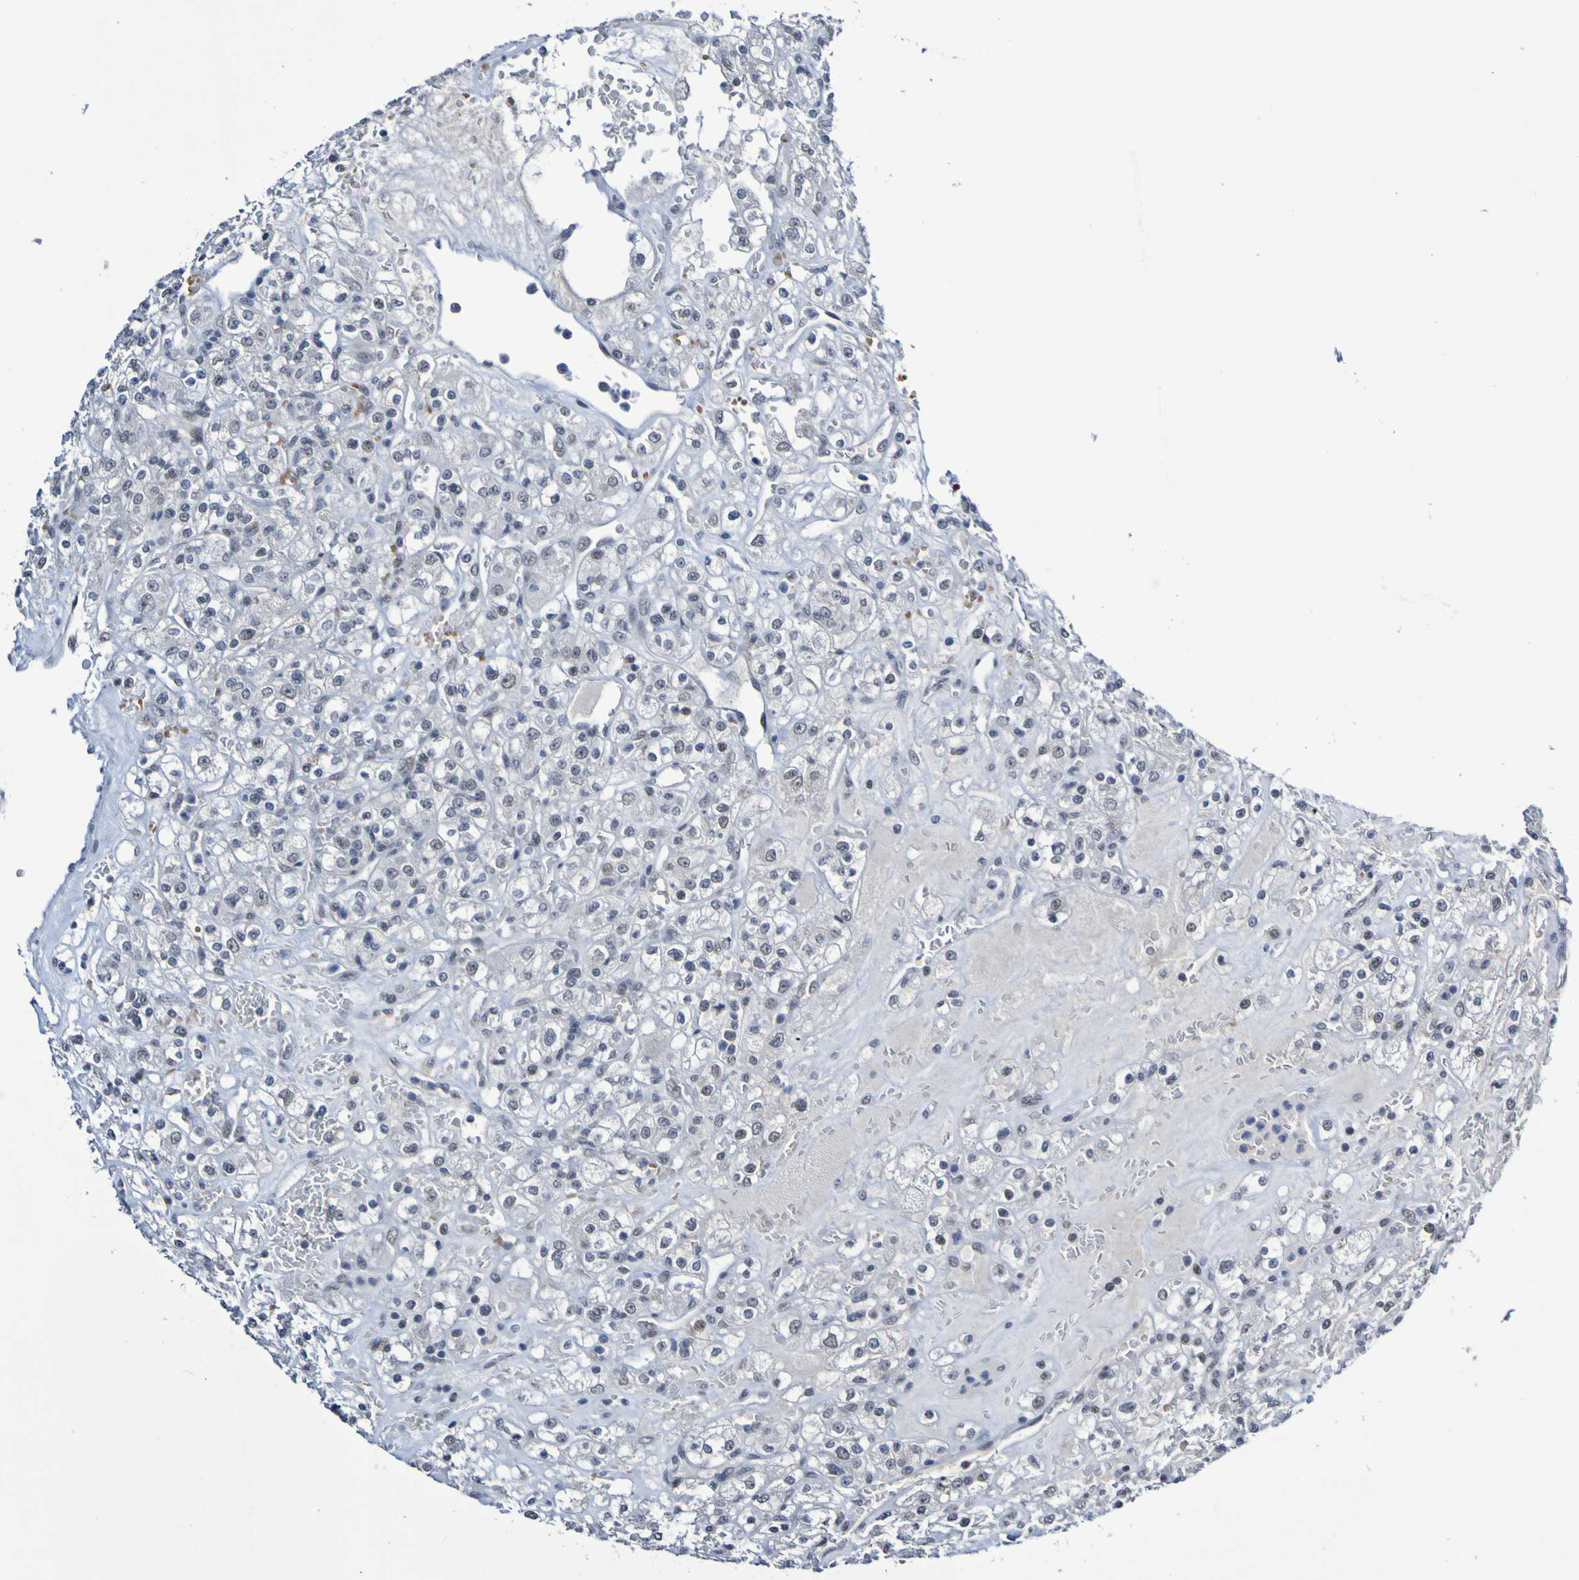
{"staining": {"intensity": "weak", "quantity": "<25%", "location": "nuclear"}, "tissue": "renal cancer", "cell_type": "Tumor cells", "image_type": "cancer", "snomed": [{"axis": "morphology", "description": "Normal tissue, NOS"}, {"axis": "morphology", "description": "Adenocarcinoma, NOS"}, {"axis": "topography", "description": "Kidney"}], "caption": "An image of human renal cancer (adenocarcinoma) is negative for staining in tumor cells. Brightfield microscopy of immunohistochemistry stained with DAB (brown) and hematoxylin (blue), captured at high magnification.", "gene": "PCGF1", "patient": {"sex": "female", "age": 72}}